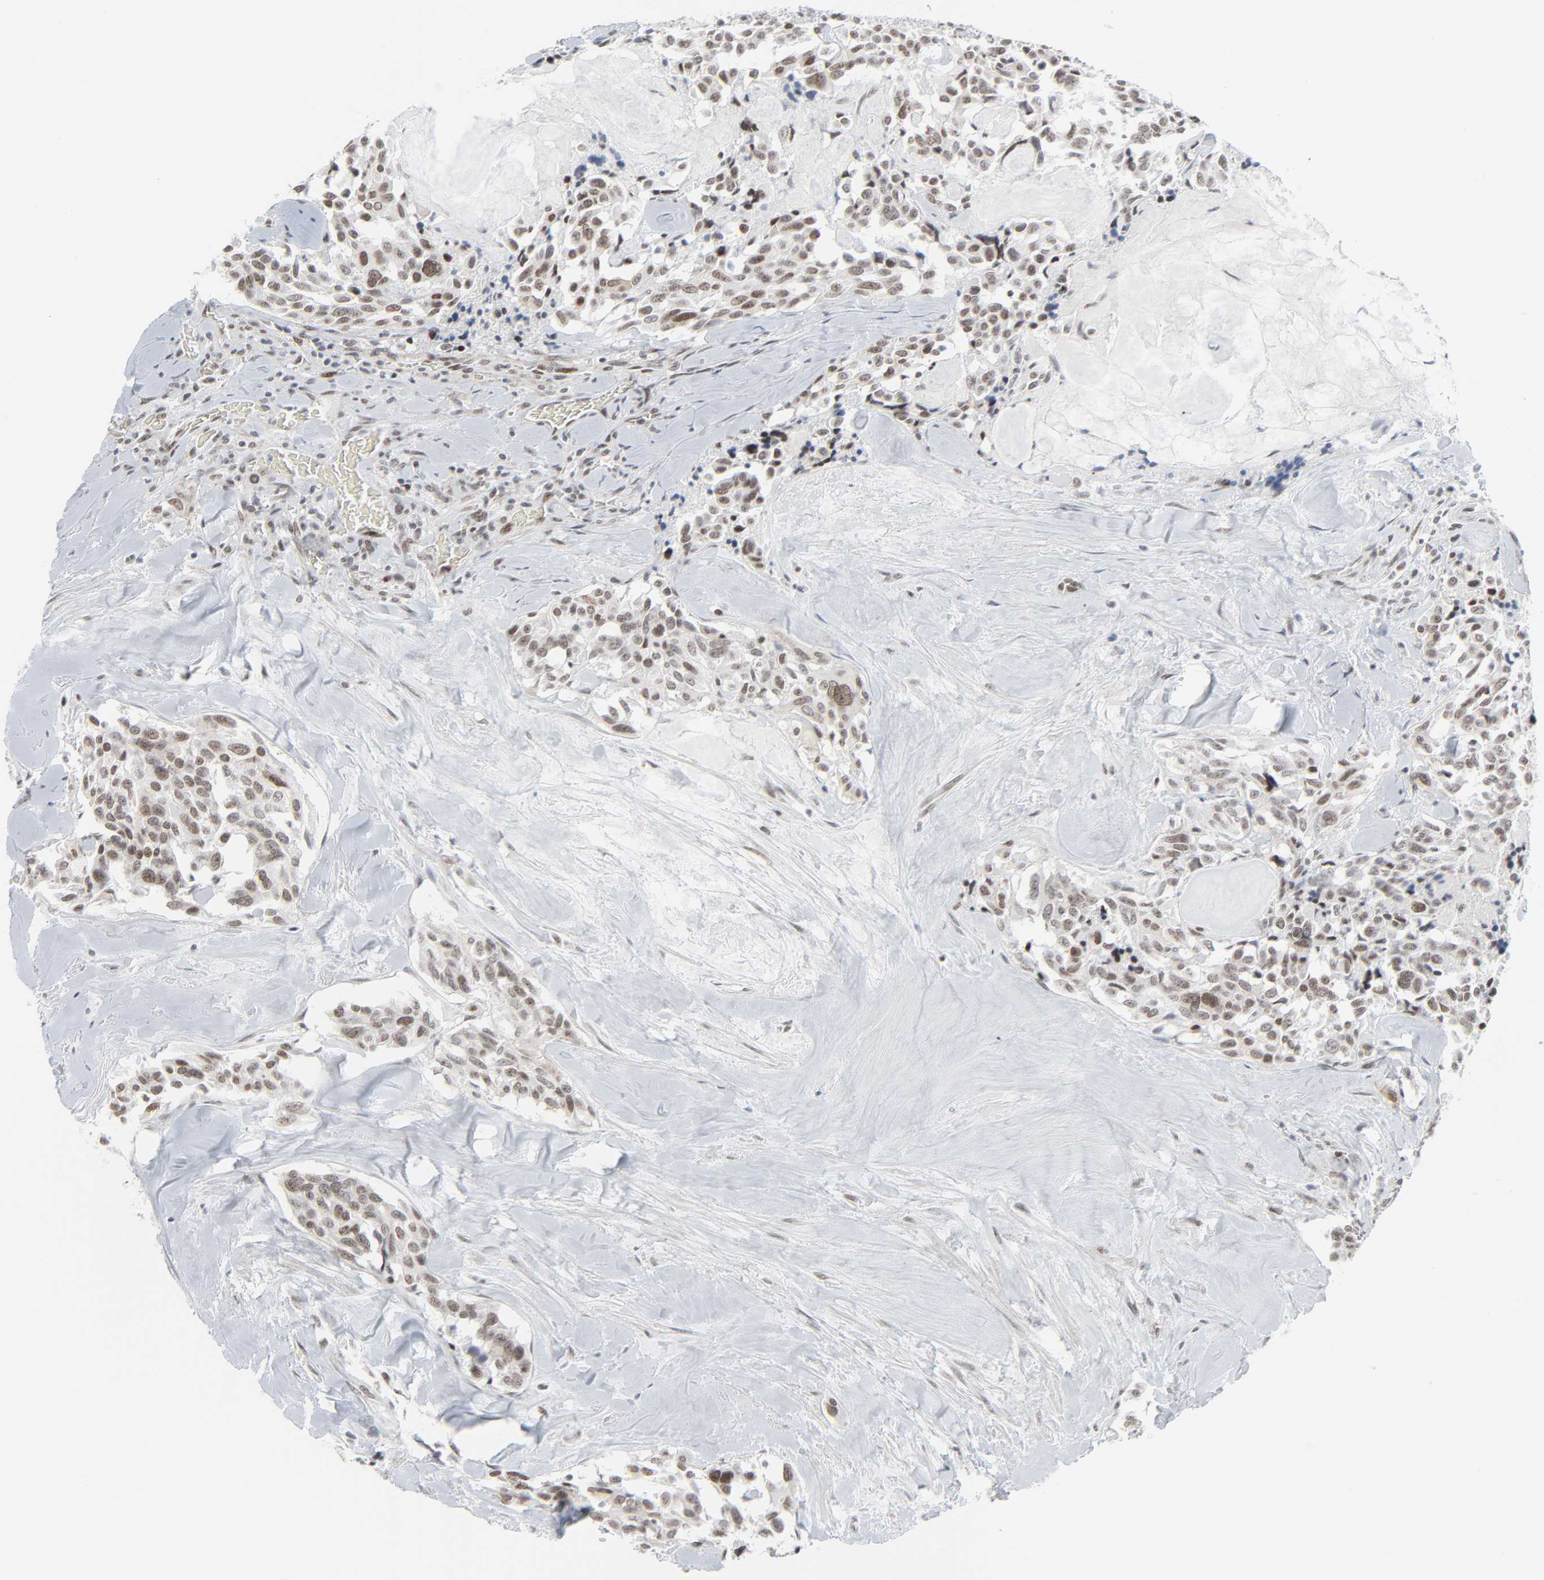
{"staining": {"intensity": "moderate", "quantity": ">75%", "location": "nuclear"}, "tissue": "thyroid cancer", "cell_type": "Tumor cells", "image_type": "cancer", "snomed": [{"axis": "morphology", "description": "Carcinoma, NOS"}, {"axis": "morphology", "description": "Carcinoid, malignant, NOS"}, {"axis": "topography", "description": "Thyroid gland"}], "caption": "Tumor cells exhibit medium levels of moderate nuclear positivity in about >75% of cells in human thyroid malignant carcinoid.", "gene": "FBXO28", "patient": {"sex": "male", "age": 33}}